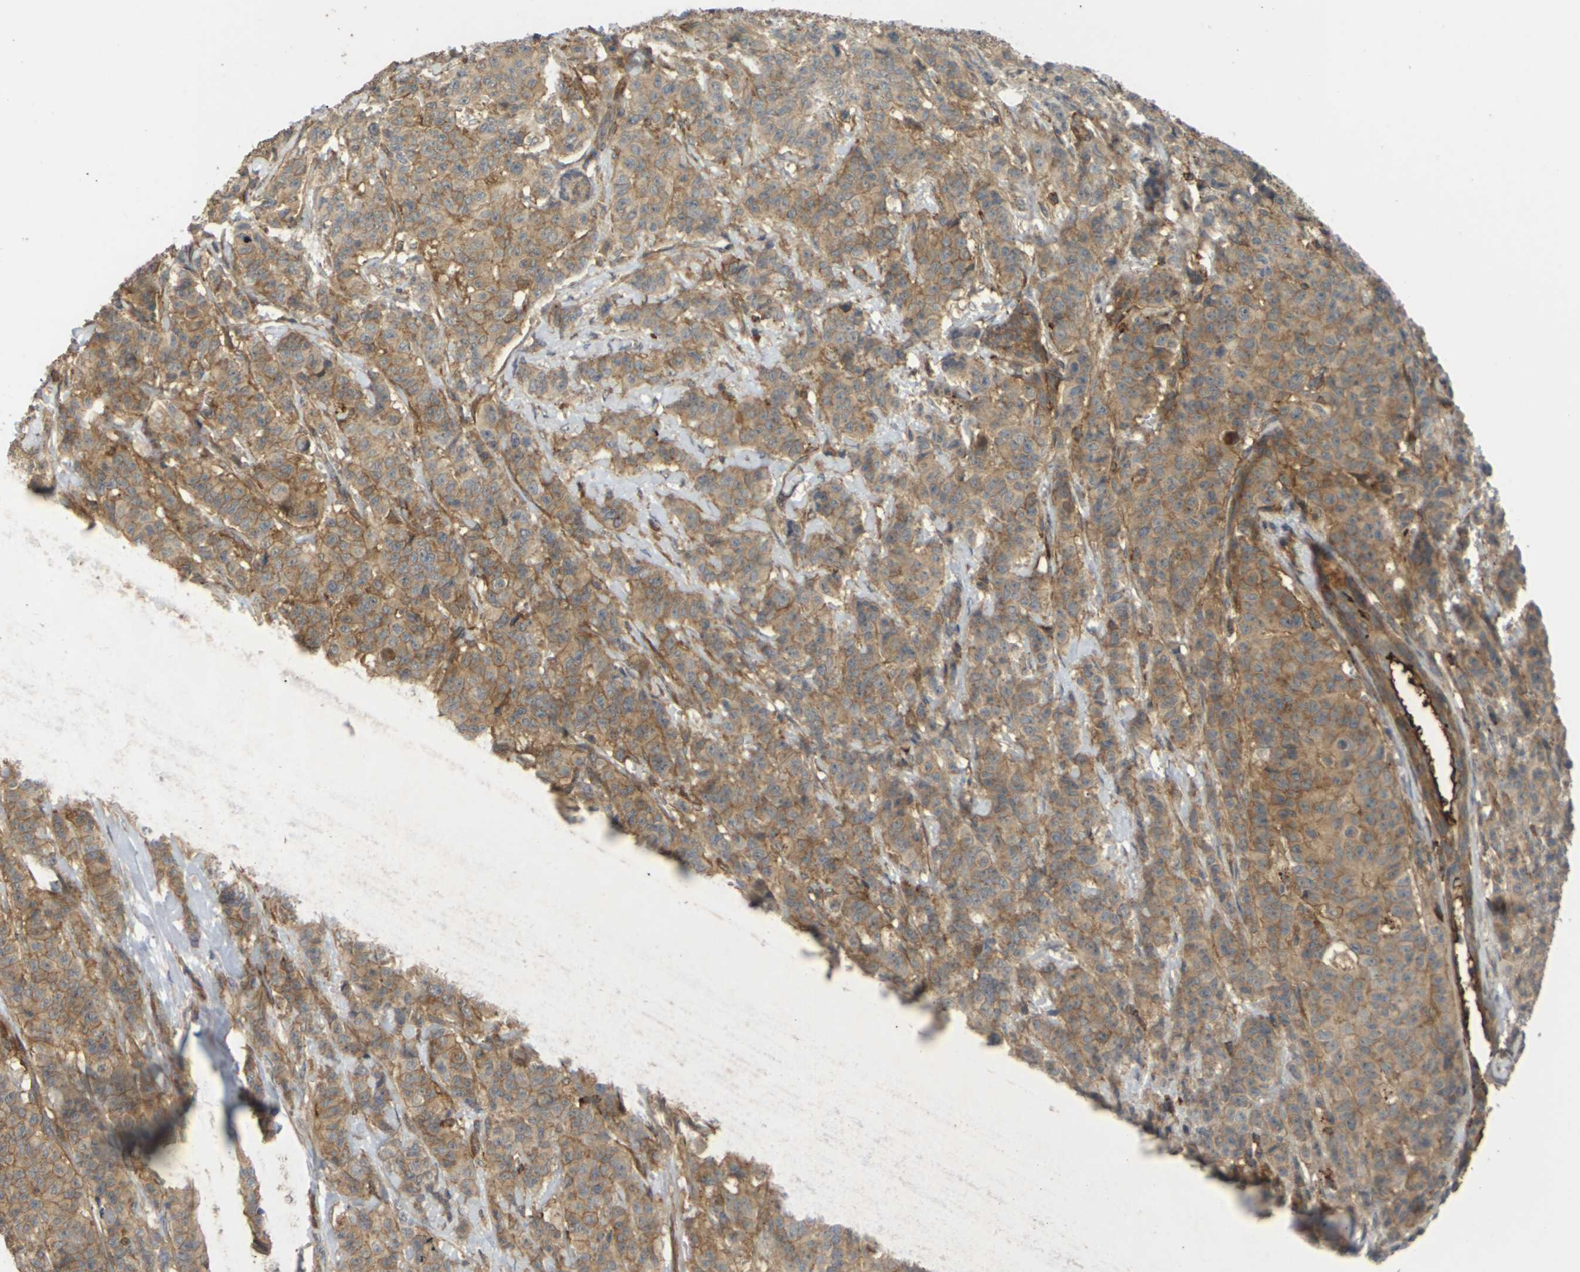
{"staining": {"intensity": "moderate", "quantity": ">75%", "location": "cytoplasmic/membranous"}, "tissue": "breast cancer", "cell_type": "Tumor cells", "image_type": "cancer", "snomed": [{"axis": "morphology", "description": "Normal tissue, NOS"}, {"axis": "morphology", "description": "Duct carcinoma"}, {"axis": "topography", "description": "Breast"}], "caption": "Breast invasive ductal carcinoma tissue exhibits moderate cytoplasmic/membranous positivity in approximately >75% of tumor cells The protein of interest is stained brown, and the nuclei are stained in blue (DAB (3,3'-diaminobenzidine) IHC with brightfield microscopy, high magnification).", "gene": "KSR1", "patient": {"sex": "female", "age": 40}}